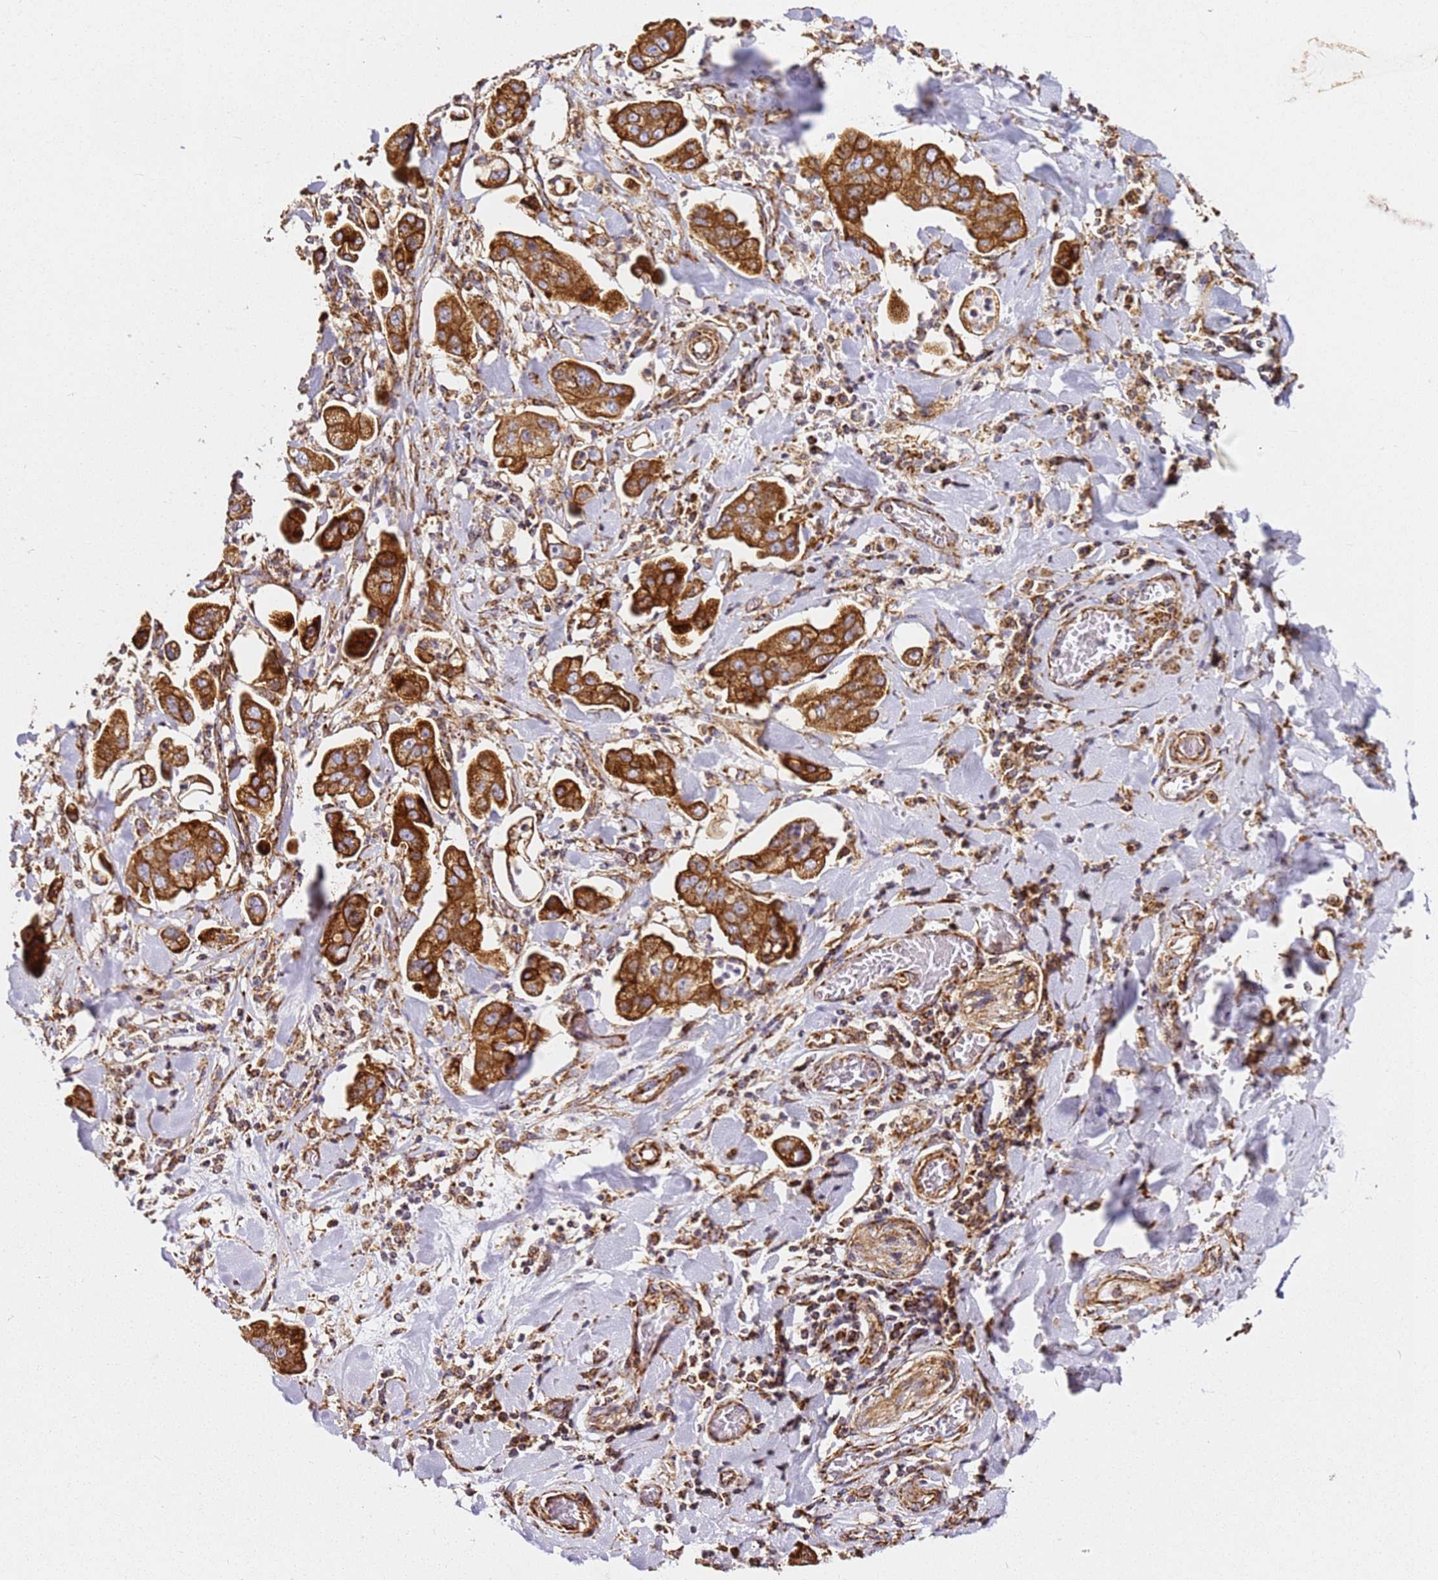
{"staining": {"intensity": "strong", "quantity": ">75%", "location": "cytoplasmic/membranous"}, "tissue": "stomach cancer", "cell_type": "Tumor cells", "image_type": "cancer", "snomed": [{"axis": "morphology", "description": "Adenocarcinoma, NOS"}, {"axis": "topography", "description": "Stomach"}], "caption": "Immunohistochemical staining of human adenocarcinoma (stomach) shows high levels of strong cytoplasmic/membranous expression in approximately >75% of tumor cells.", "gene": "NDUFA3", "patient": {"sex": "male", "age": 62}}